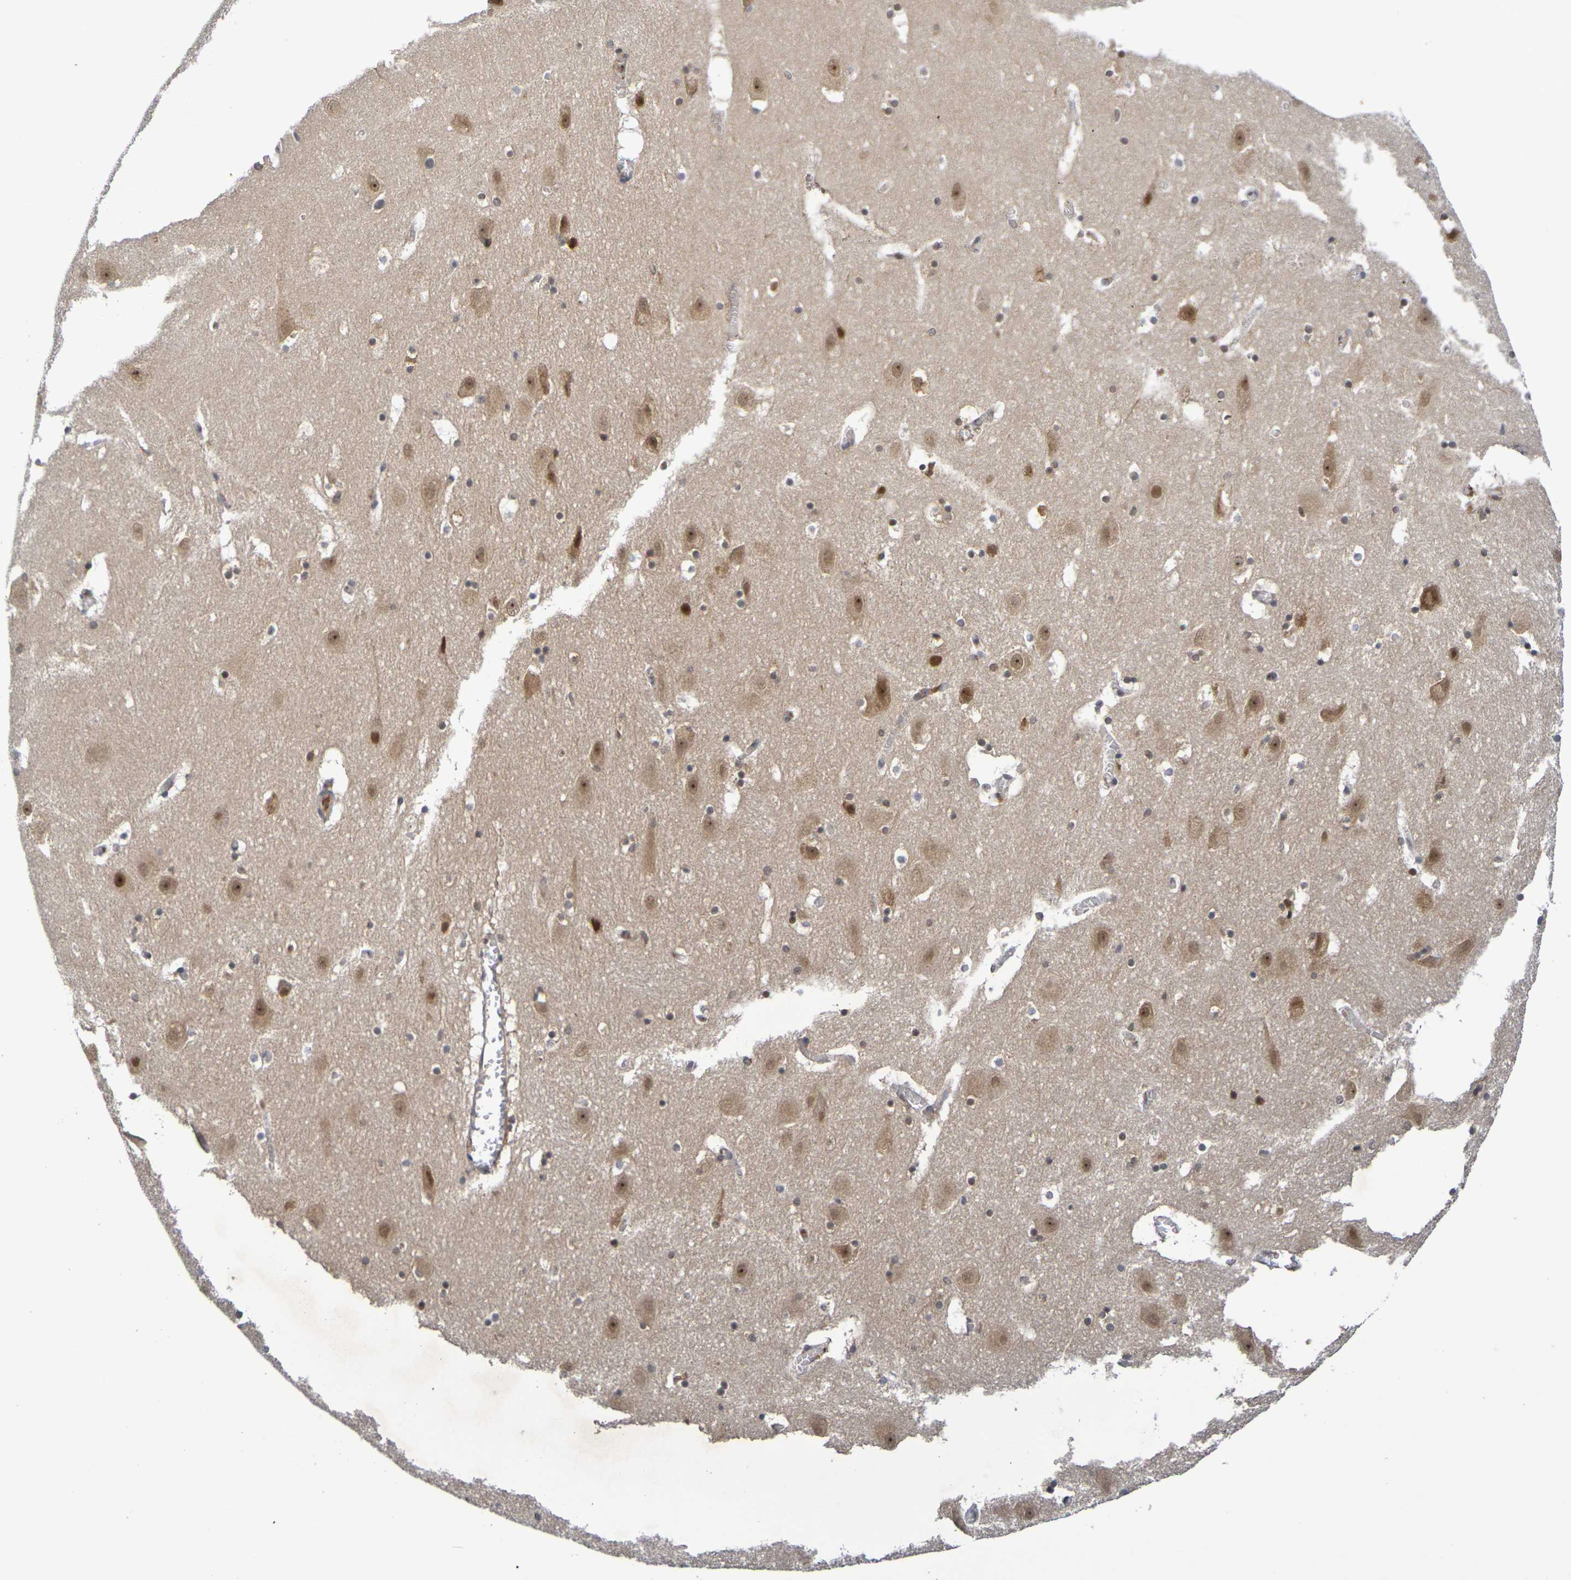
{"staining": {"intensity": "moderate", "quantity": "25%-75%", "location": "nuclear"}, "tissue": "hippocampus", "cell_type": "Glial cells", "image_type": "normal", "snomed": [{"axis": "morphology", "description": "Normal tissue, NOS"}, {"axis": "topography", "description": "Hippocampus"}], "caption": "Brown immunohistochemical staining in unremarkable hippocampus exhibits moderate nuclear expression in about 25%-75% of glial cells. (DAB (3,3'-diaminobenzidine) = brown stain, brightfield microscopy at high magnification).", "gene": "TERF2", "patient": {"sex": "male", "age": 45}}